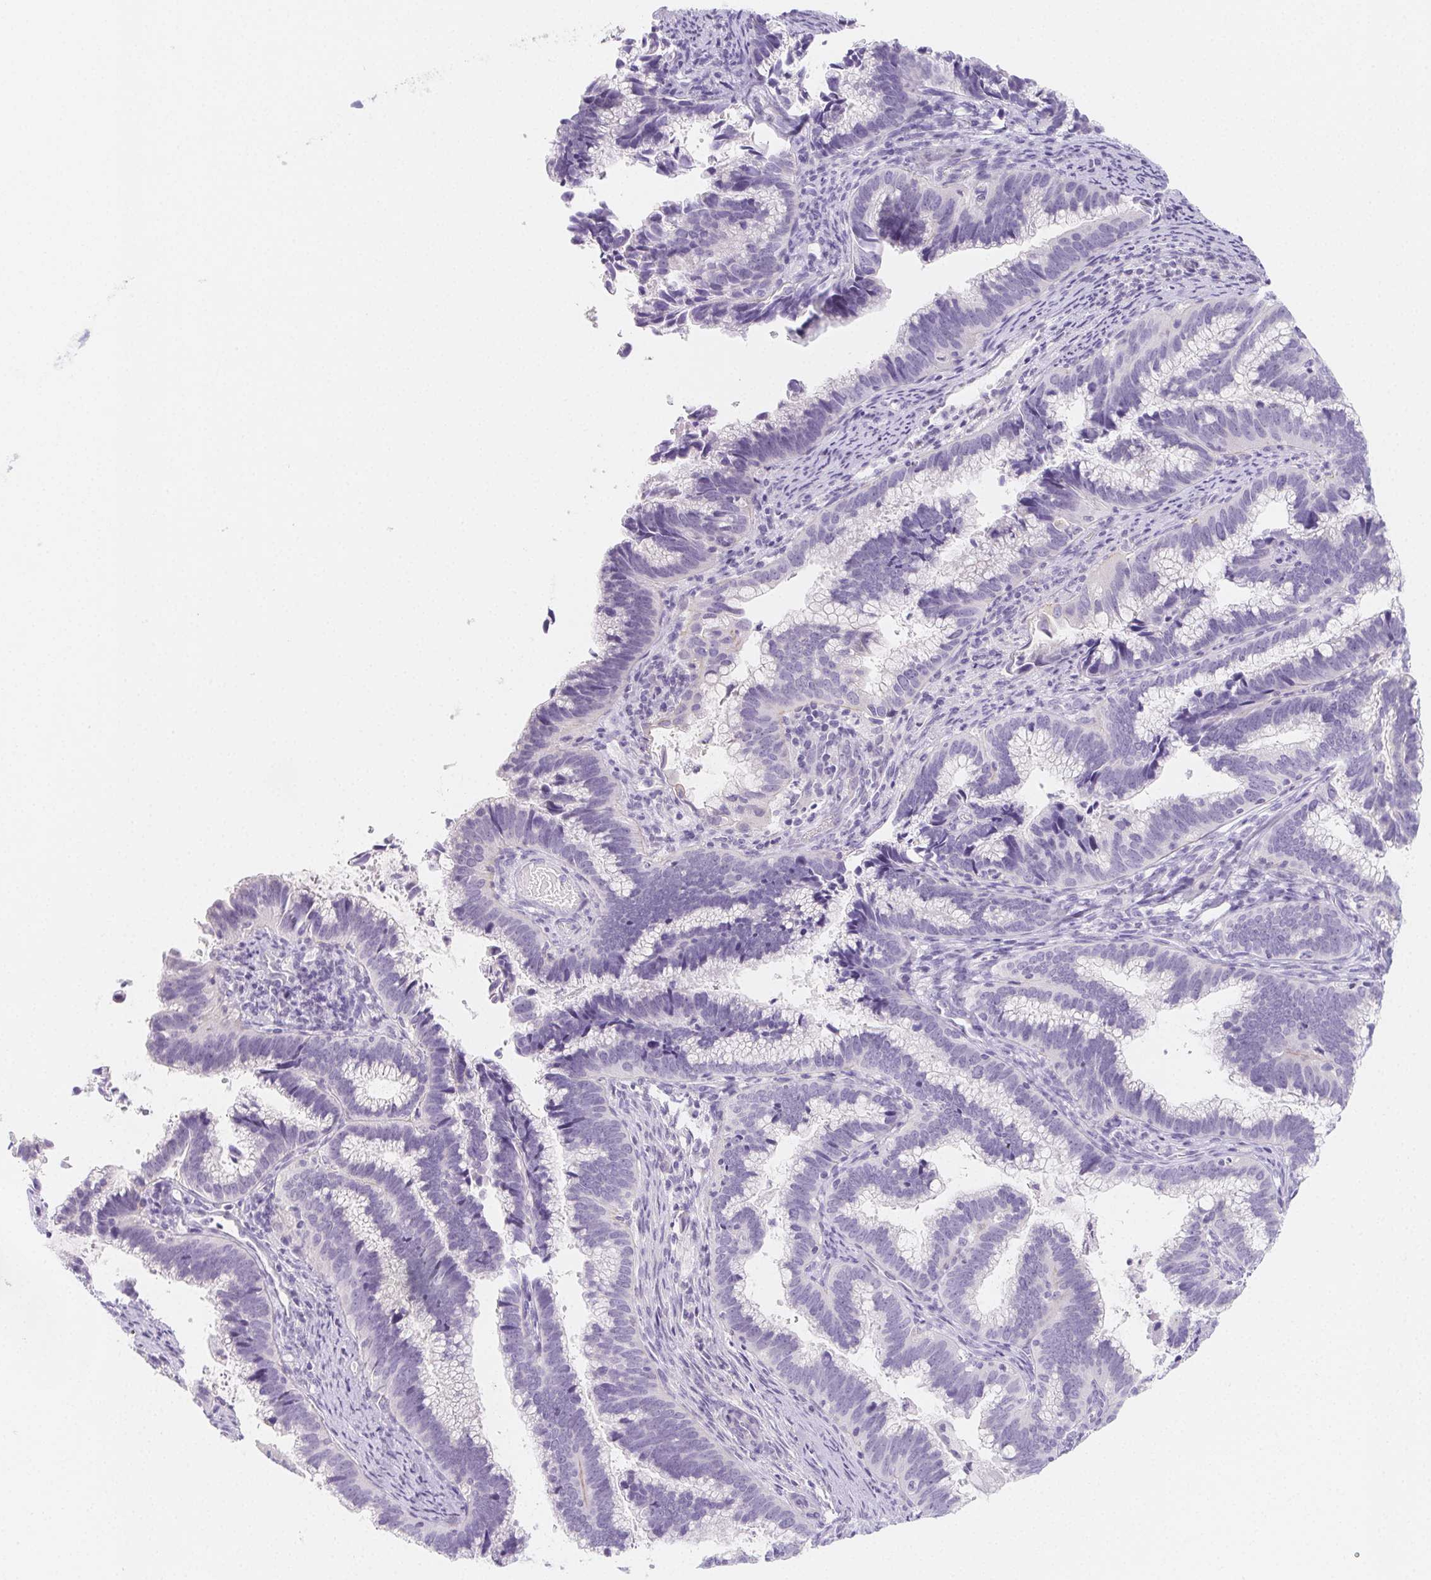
{"staining": {"intensity": "negative", "quantity": "none", "location": "none"}, "tissue": "cervical cancer", "cell_type": "Tumor cells", "image_type": "cancer", "snomed": [{"axis": "morphology", "description": "Adenocarcinoma, NOS"}, {"axis": "topography", "description": "Cervix"}], "caption": "Immunohistochemistry (IHC) micrograph of neoplastic tissue: cervical cancer (adenocarcinoma) stained with DAB (3,3'-diaminobenzidine) exhibits no significant protein positivity in tumor cells.", "gene": "ZBBX", "patient": {"sex": "female", "age": 61}}